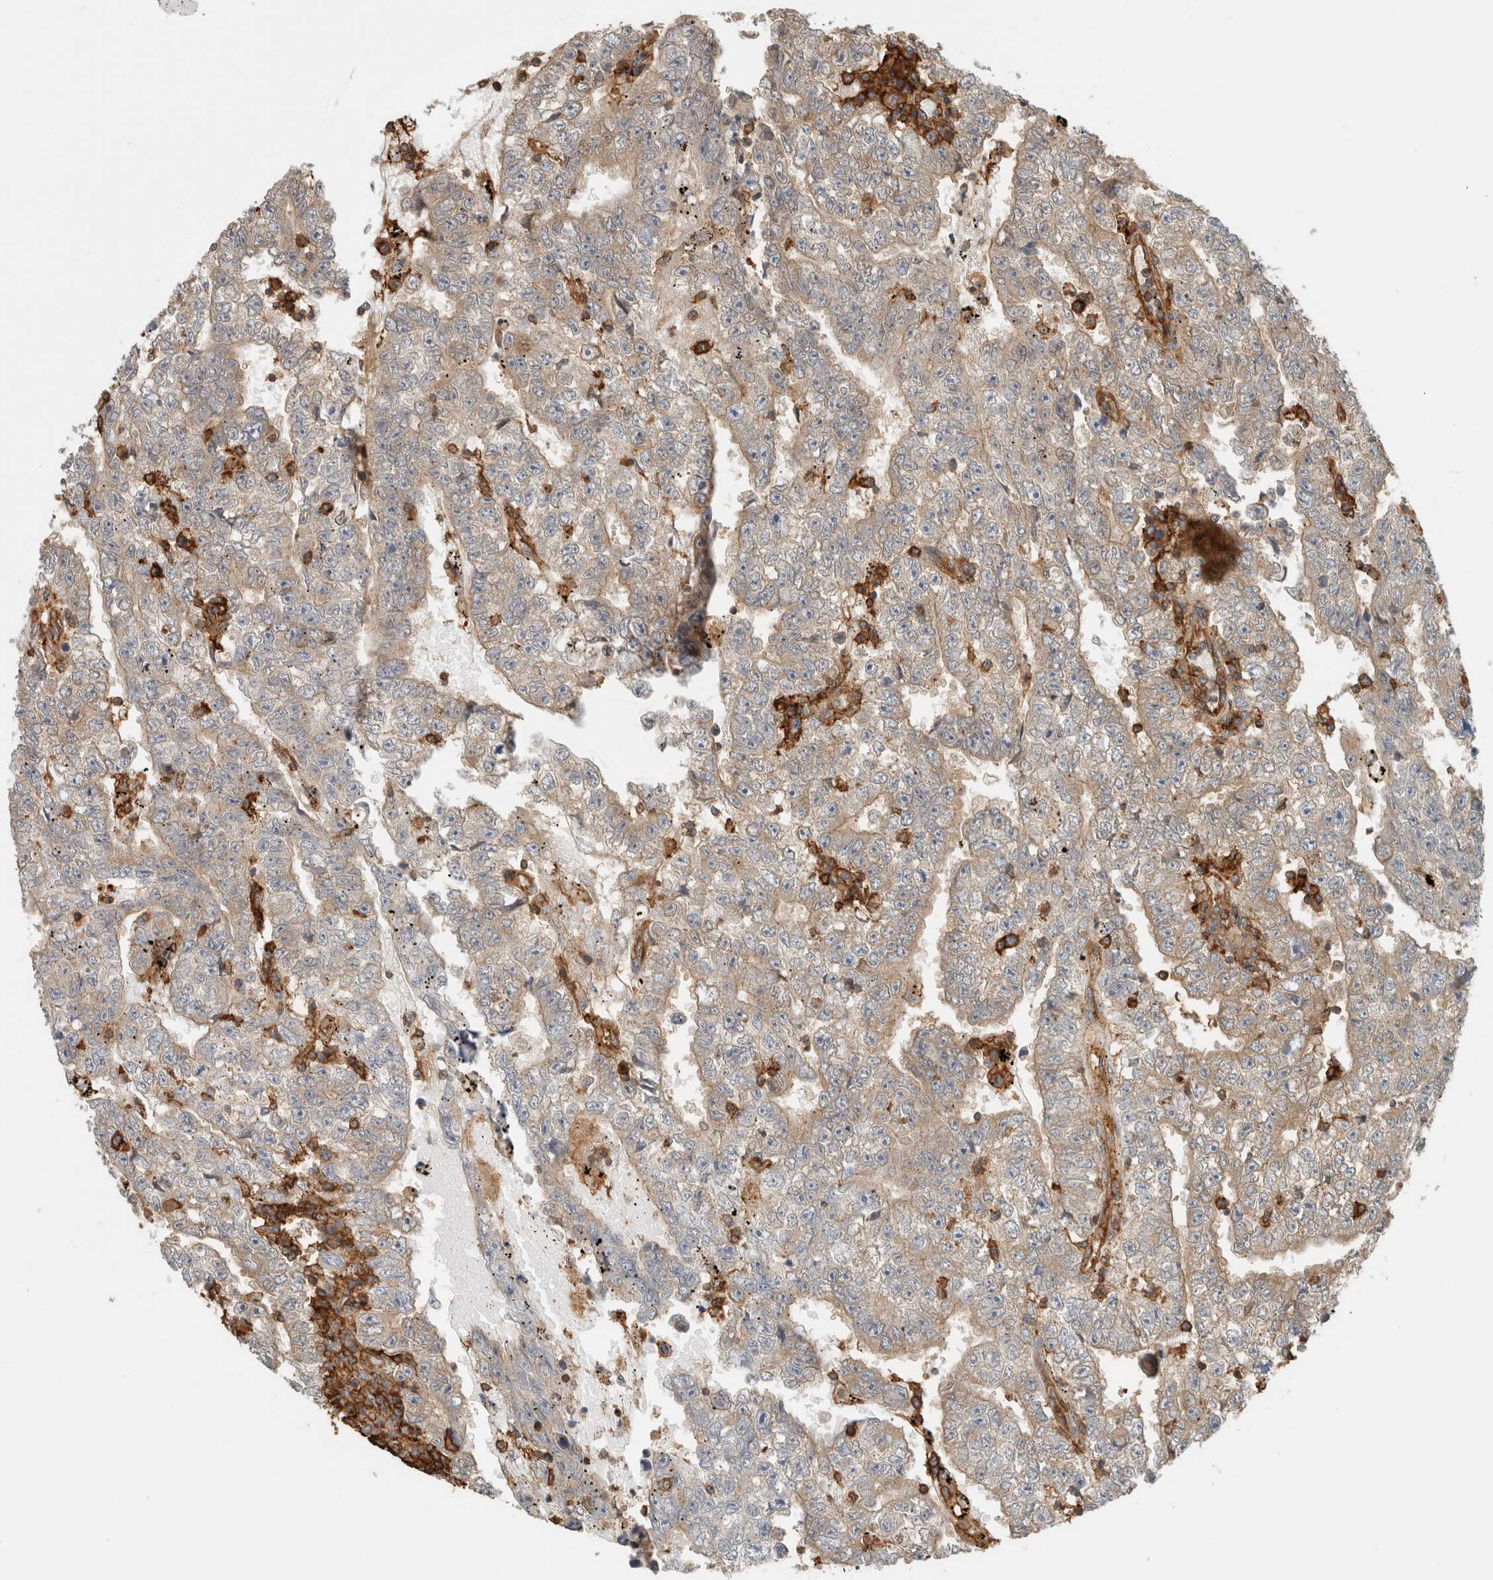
{"staining": {"intensity": "weak", "quantity": ">75%", "location": "cytoplasmic/membranous"}, "tissue": "testis cancer", "cell_type": "Tumor cells", "image_type": "cancer", "snomed": [{"axis": "morphology", "description": "Carcinoma, Embryonal, NOS"}, {"axis": "topography", "description": "Testis"}], "caption": "Testis embryonal carcinoma stained with a brown dye shows weak cytoplasmic/membranous positive expression in about >75% of tumor cells.", "gene": "PFDN4", "patient": {"sex": "male", "age": 25}}